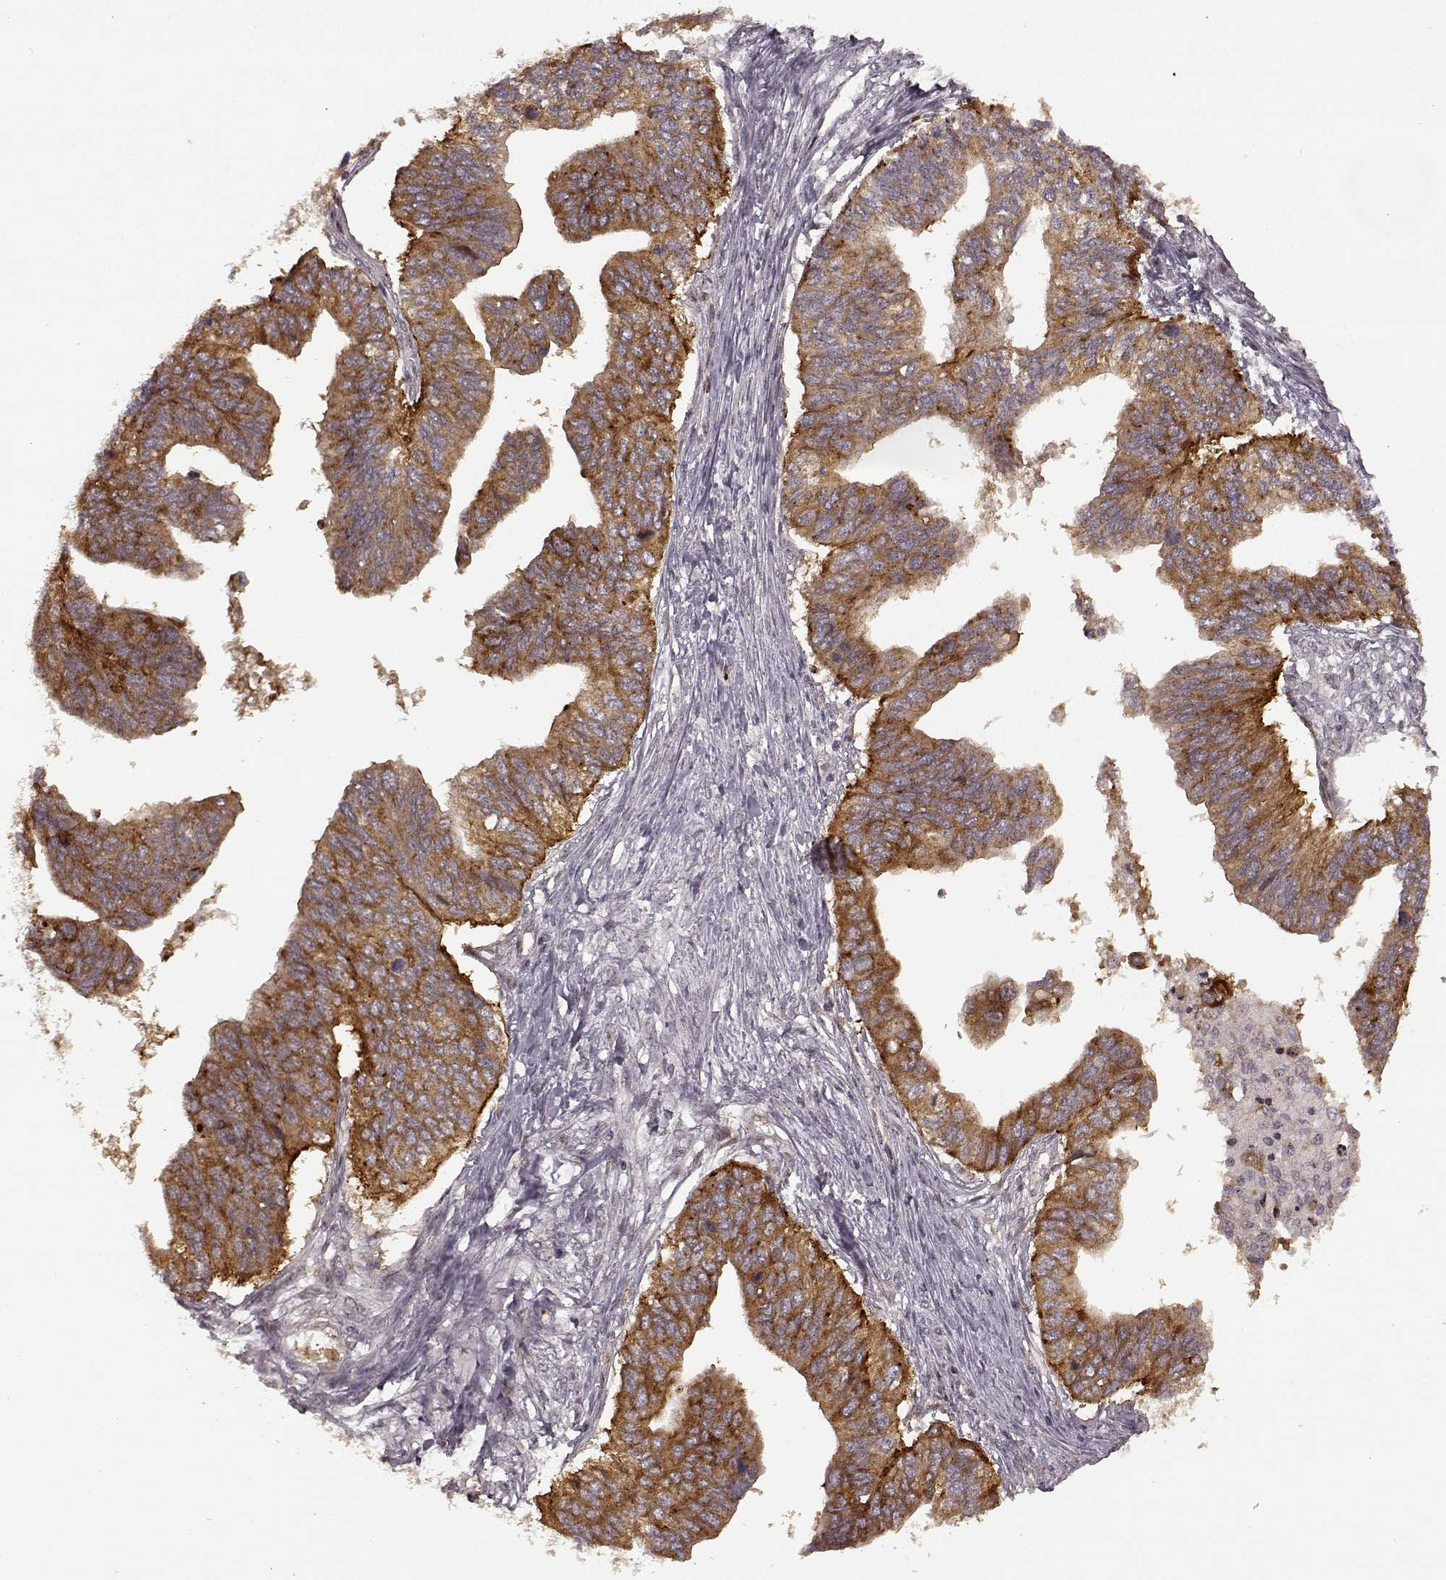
{"staining": {"intensity": "strong", "quantity": ">75%", "location": "cytoplasmic/membranous"}, "tissue": "ovarian cancer", "cell_type": "Tumor cells", "image_type": "cancer", "snomed": [{"axis": "morphology", "description": "Cystadenocarcinoma, mucinous, NOS"}, {"axis": "topography", "description": "Ovary"}], "caption": "Immunohistochemistry (IHC) histopathology image of neoplastic tissue: ovarian mucinous cystadenocarcinoma stained using immunohistochemistry (IHC) demonstrates high levels of strong protein expression localized specifically in the cytoplasmic/membranous of tumor cells, appearing as a cytoplasmic/membranous brown color.", "gene": "SLC12A9", "patient": {"sex": "female", "age": 76}}